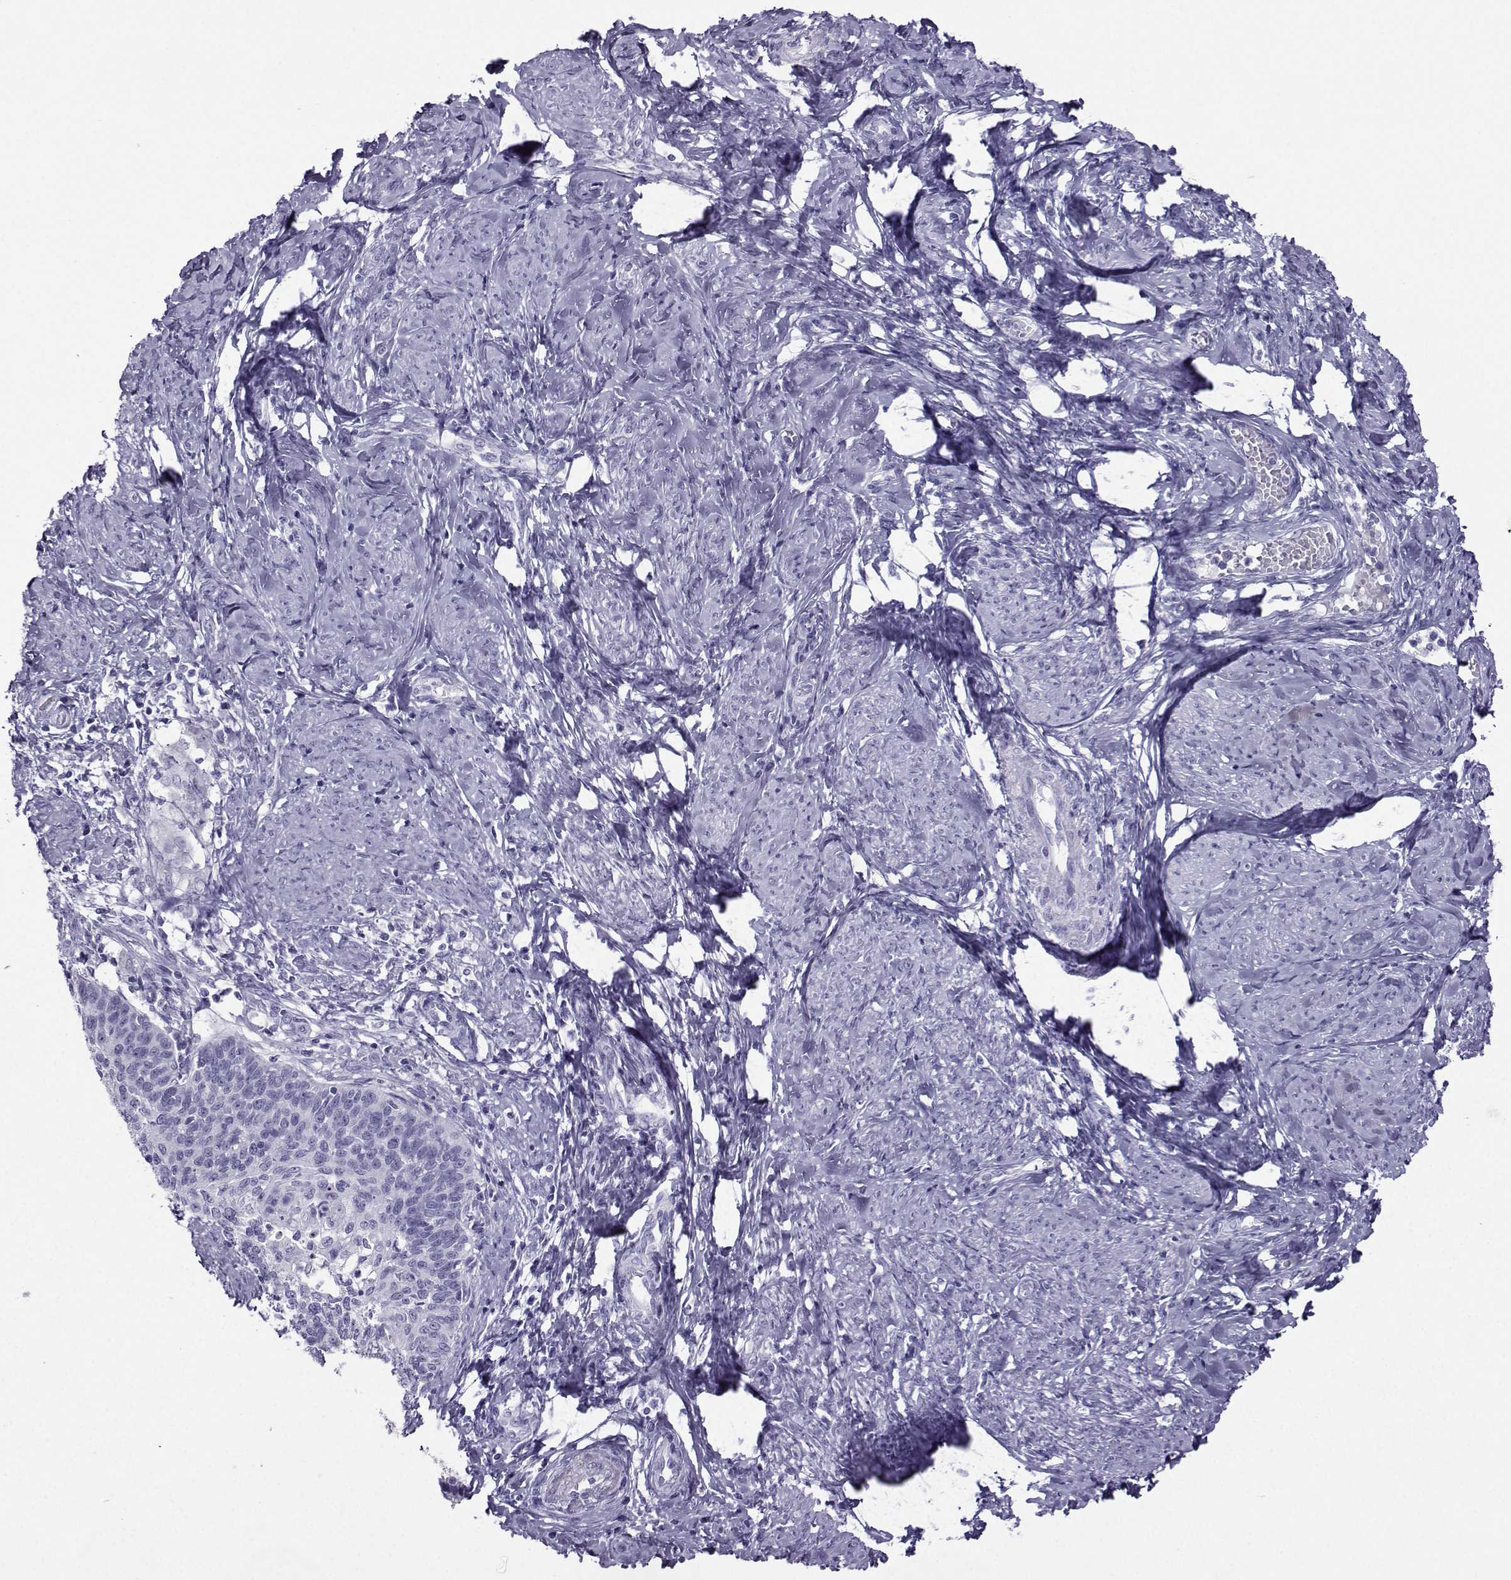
{"staining": {"intensity": "negative", "quantity": "none", "location": "none"}, "tissue": "cervical cancer", "cell_type": "Tumor cells", "image_type": "cancer", "snomed": [{"axis": "morphology", "description": "Normal tissue, NOS"}, {"axis": "morphology", "description": "Squamous cell carcinoma, NOS"}, {"axis": "topography", "description": "Cervix"}], "caption": "IHC histopathology image of cervical cancer (squamous cell carcinoma) stained for a protein (brown), which reveals no positivity in tumor cells. (Immunohistochemistry, brightfield microscopy, high magnification).", "gene": "CRYBB1", "patient": {"sex": "female", "age": 39}}